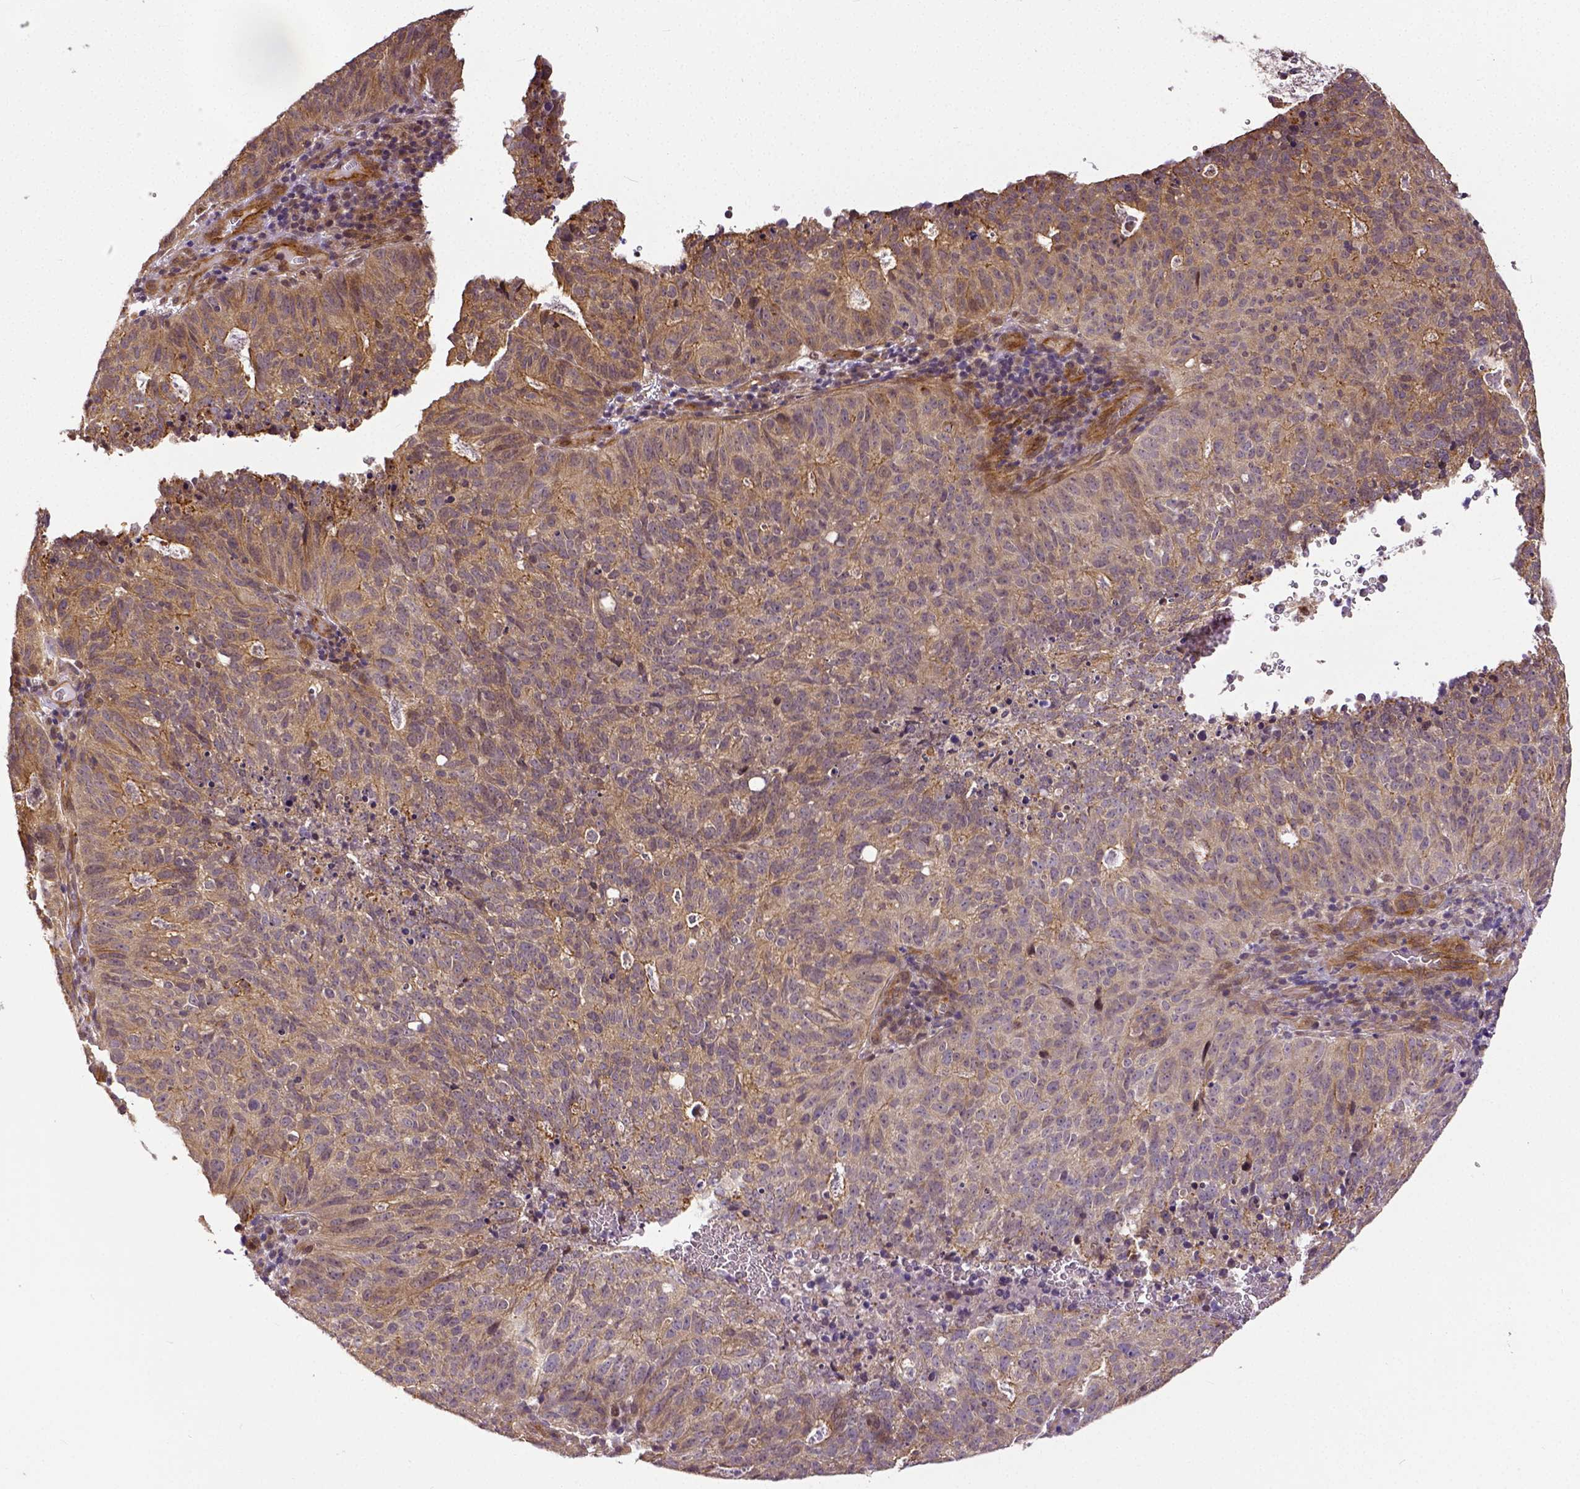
{"staining": {"intensity": "moderate", "quantity": ">75%", "location": "cytoplasmic/membranous"}, "tissue": "cervical cancer", "cell_type": "Tumor cells", "image_type": "cancer", "snomed": [{"axis": "morphology", "description": "Adenocarcinoma, NOS"}, {"axis": "topography", "description": "Cervix"}], "caption": "High-magnification brightfield microscopy of cervical cancer stained with DAB (3,3'-diaminobenzidine) (brown) and counterstained with hematoxylin (blue). tumor cells exhibit moderate cytoplasmic/membranous expression is identified in about>75% of cells.", "gene": "DICER1", "patient": {"sex": "female", "age": 38}}